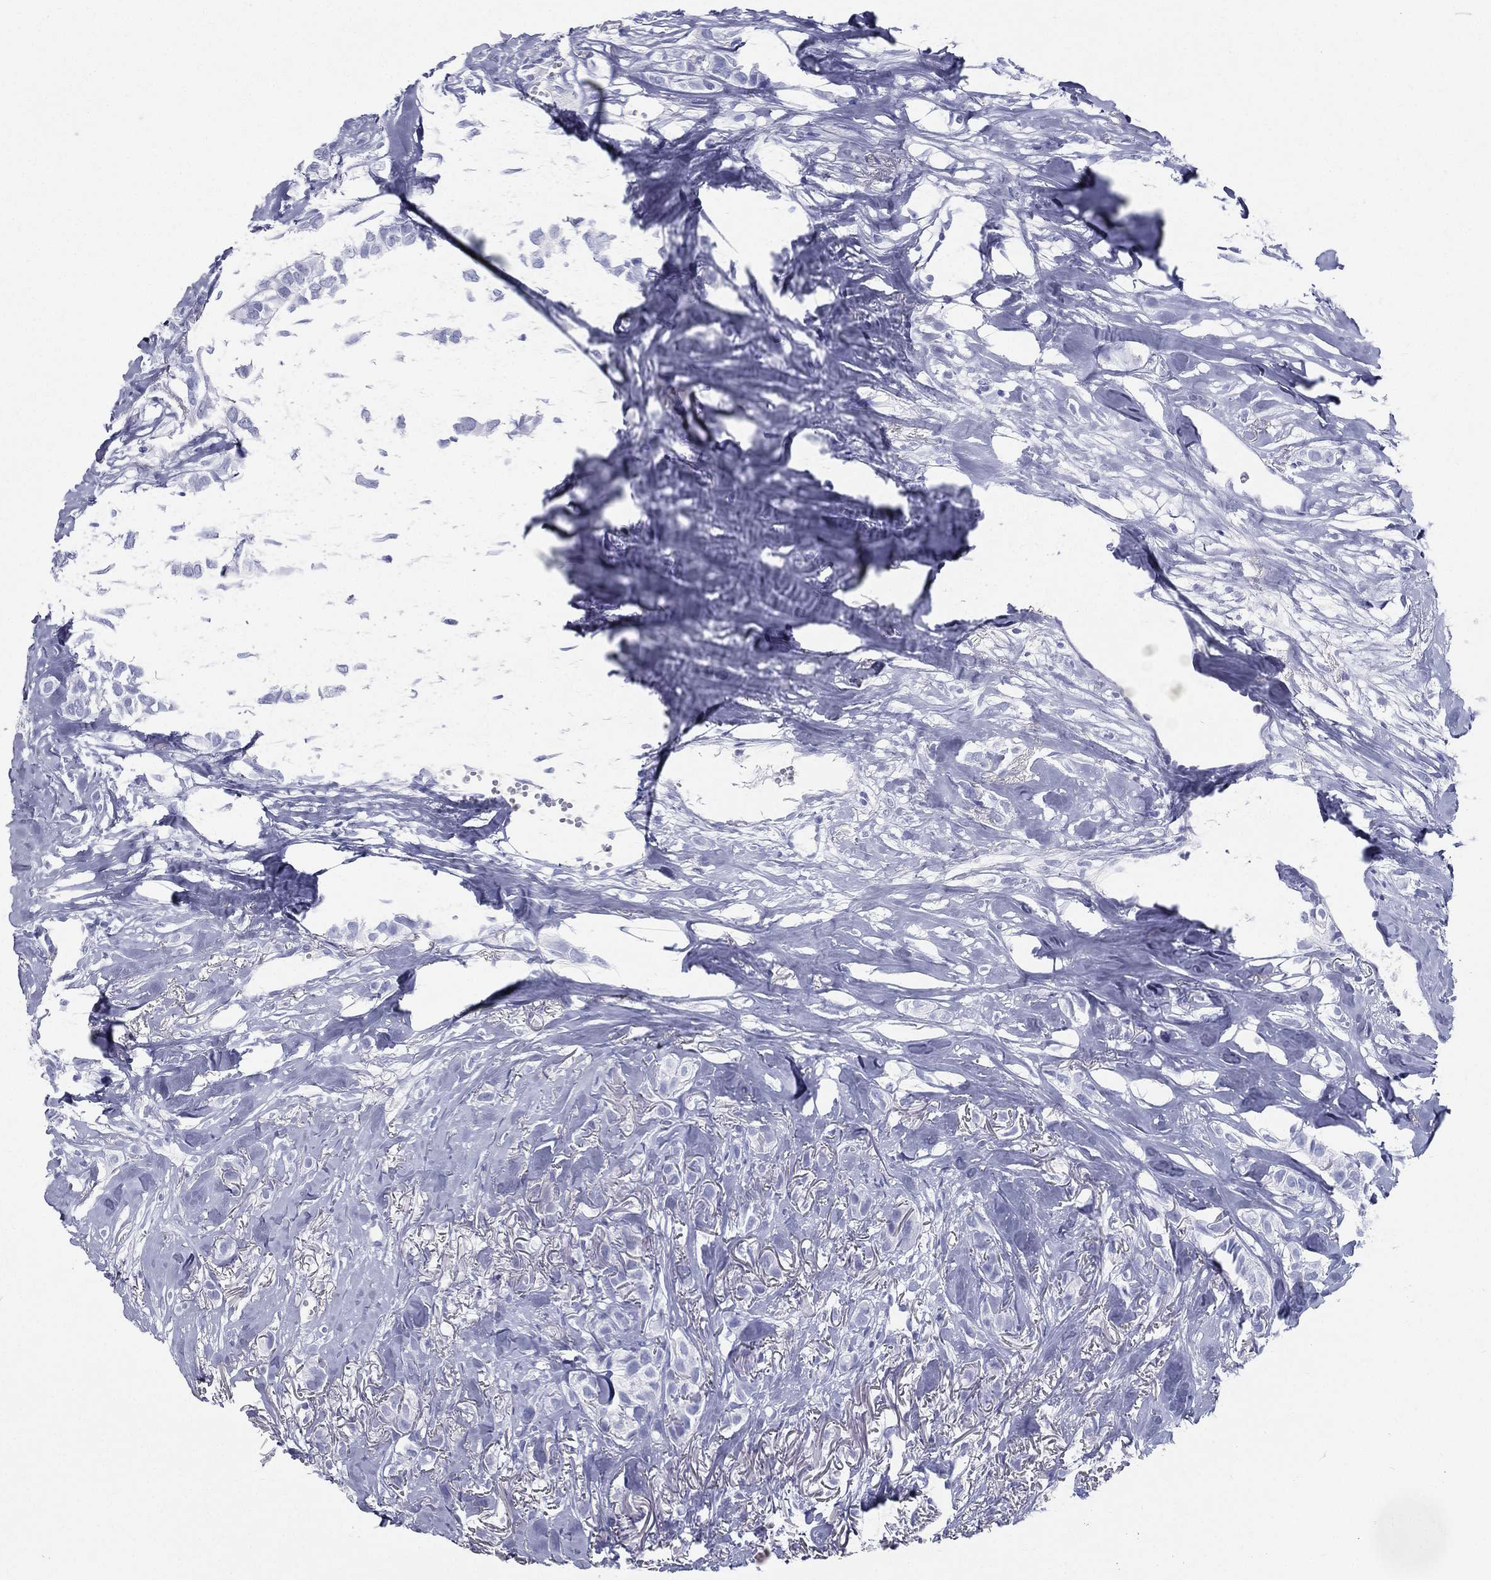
{"staining": {"intensity": "negative", "quantity": "none", "location": "none"}, "tissue": "breast cancer", "cell_type": "Tumor cells", "image_type": "cancer", "snomed": [{"axis": "morphology", "description": "Duct carcinoma"}, {"axis": "topography", "description": "Breast"}], "caption": "Intraductal carcinoma (breast) stained for a protein using immunohistochemistry shows no positivity tumor cells.", "gene": "RSPH4A", "patient": {"sex": "female", "age": 85}}